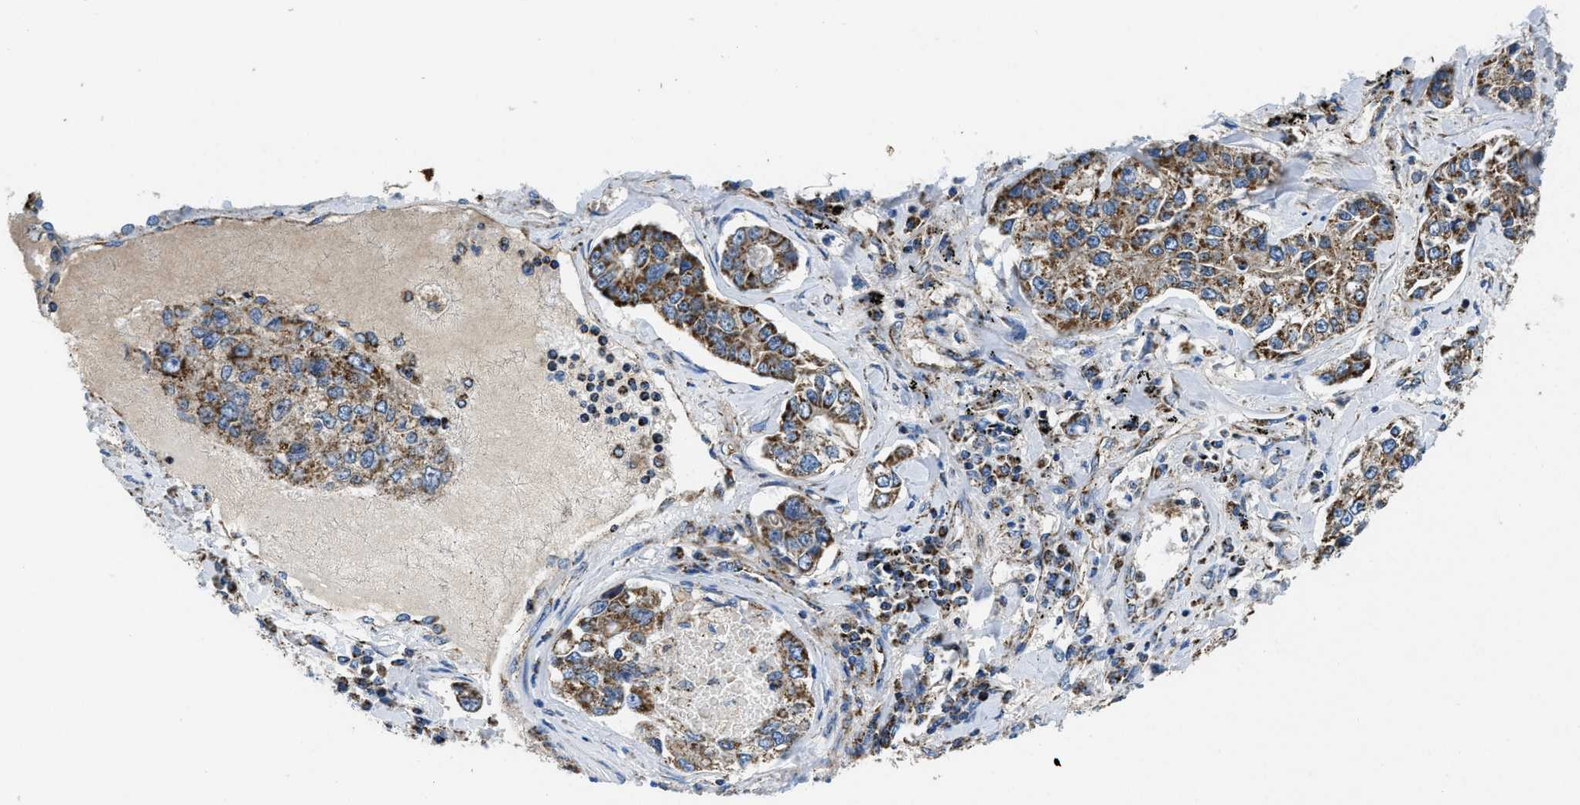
{"staining": {"intensity": "moderate", "quantity": ">75%", "location": "cytoplasmic/membranous"}, "tissue": "lung cancer", "cell_type": "Tumor cells", "image_type": "cancer", "snomed": [{"axis": "morphology", "description": "Adenocarcinoma, NOS"}, {"axis": "topography", "description": "Lung"}], "caption": "Moderate cytoplasmic/membranous positivity for a protein is seen in about >75% of tumor cells of lung adenocarcinoma using immunohistochemistry.", "gene": "STK33", "patient": {"sex": "male", "age": 49}}